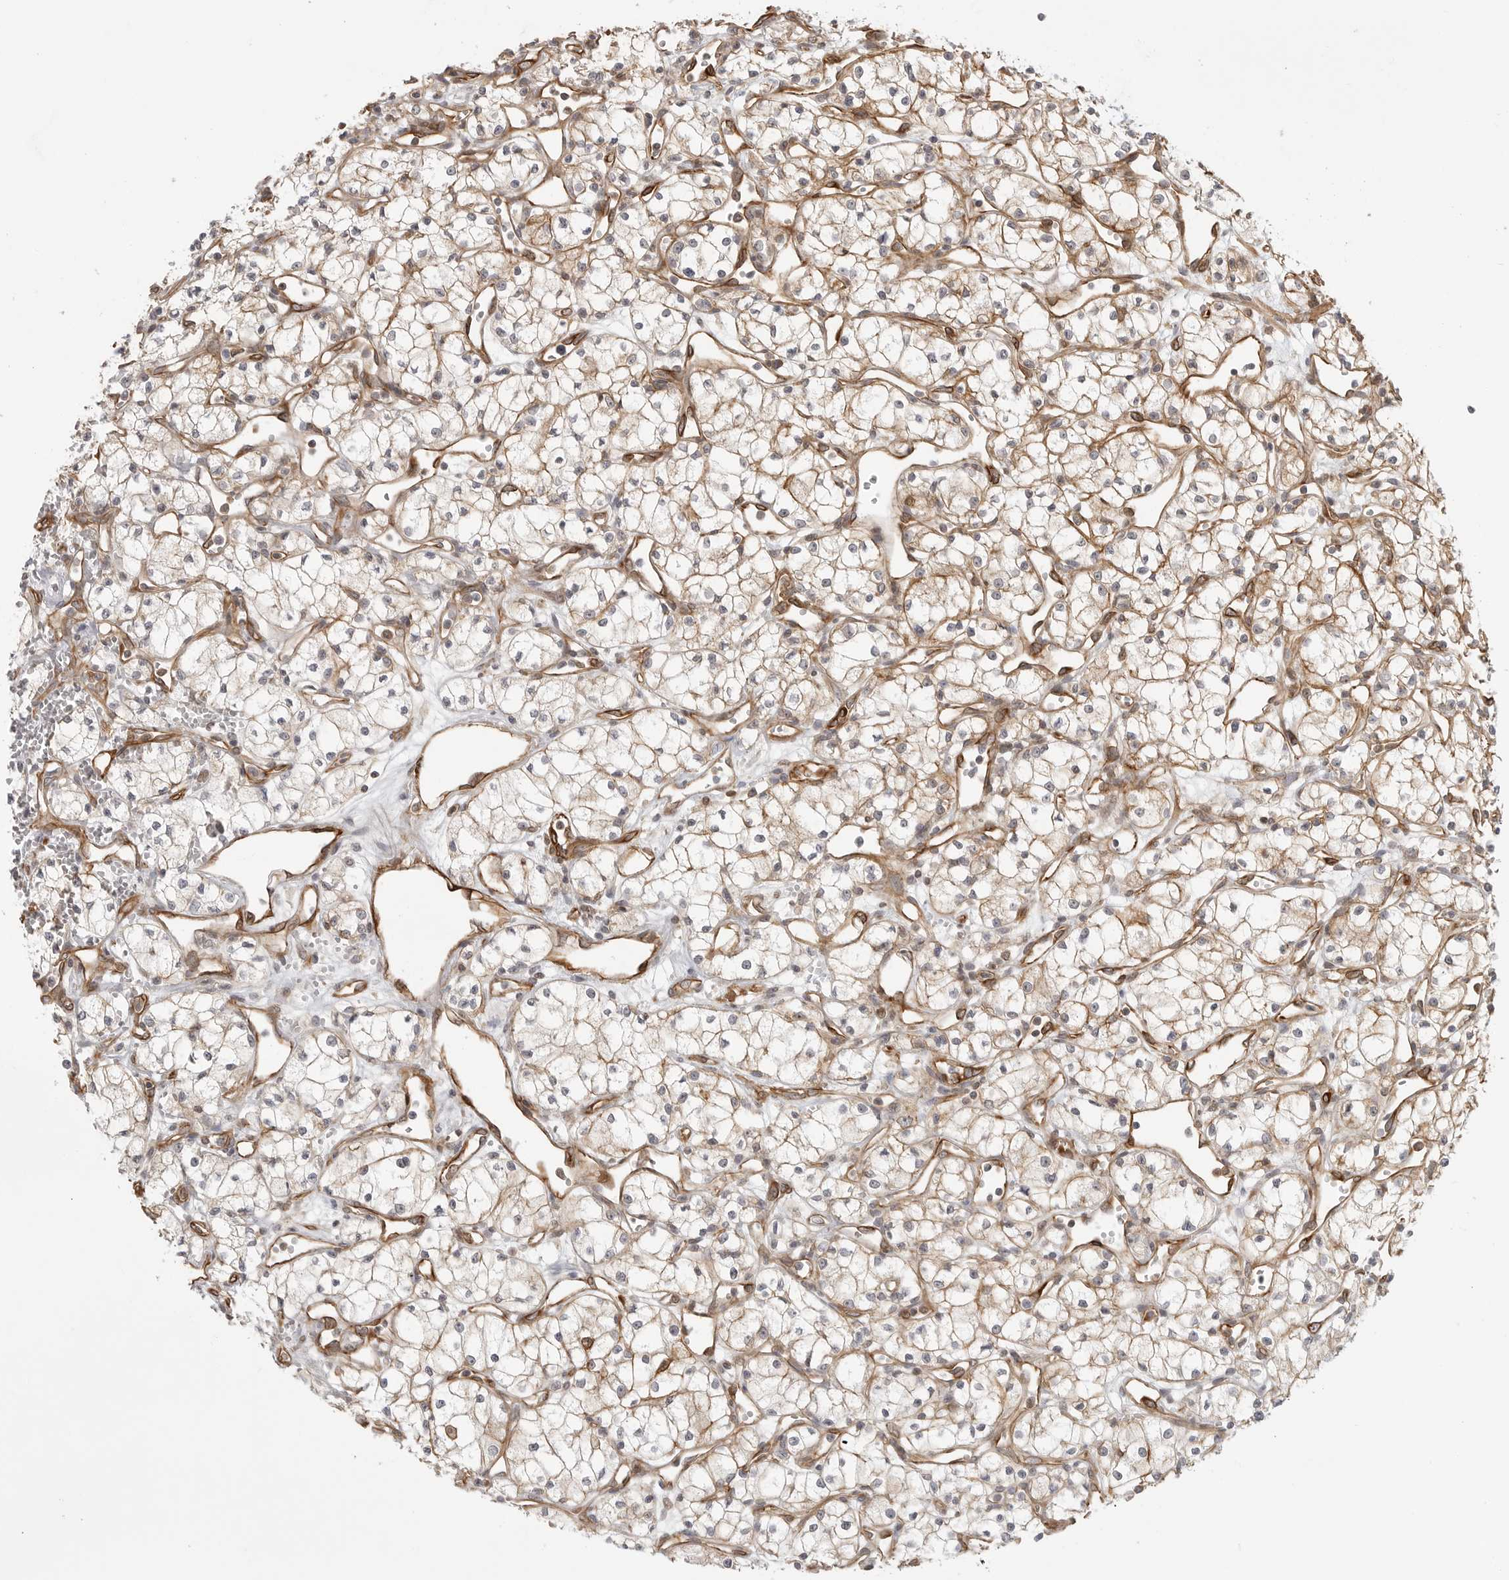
{"staining": {"intensity": "negative", "quantity": "none", "location": "none"}, "tissue": "renal cancer", "cell_type": "Tumor cells", "image_type": "cancer", "snomed": [{"axis": "morphology", "description": "Adenocarcinoma, NOS"}, {"axis": "topography", "description": "Kidney"}], "caption": "The image exhibits no significant staining in tumor cells of renal cancer.", "gene": "ATOH7", "patient": {"sex": "male", "age": 59}}